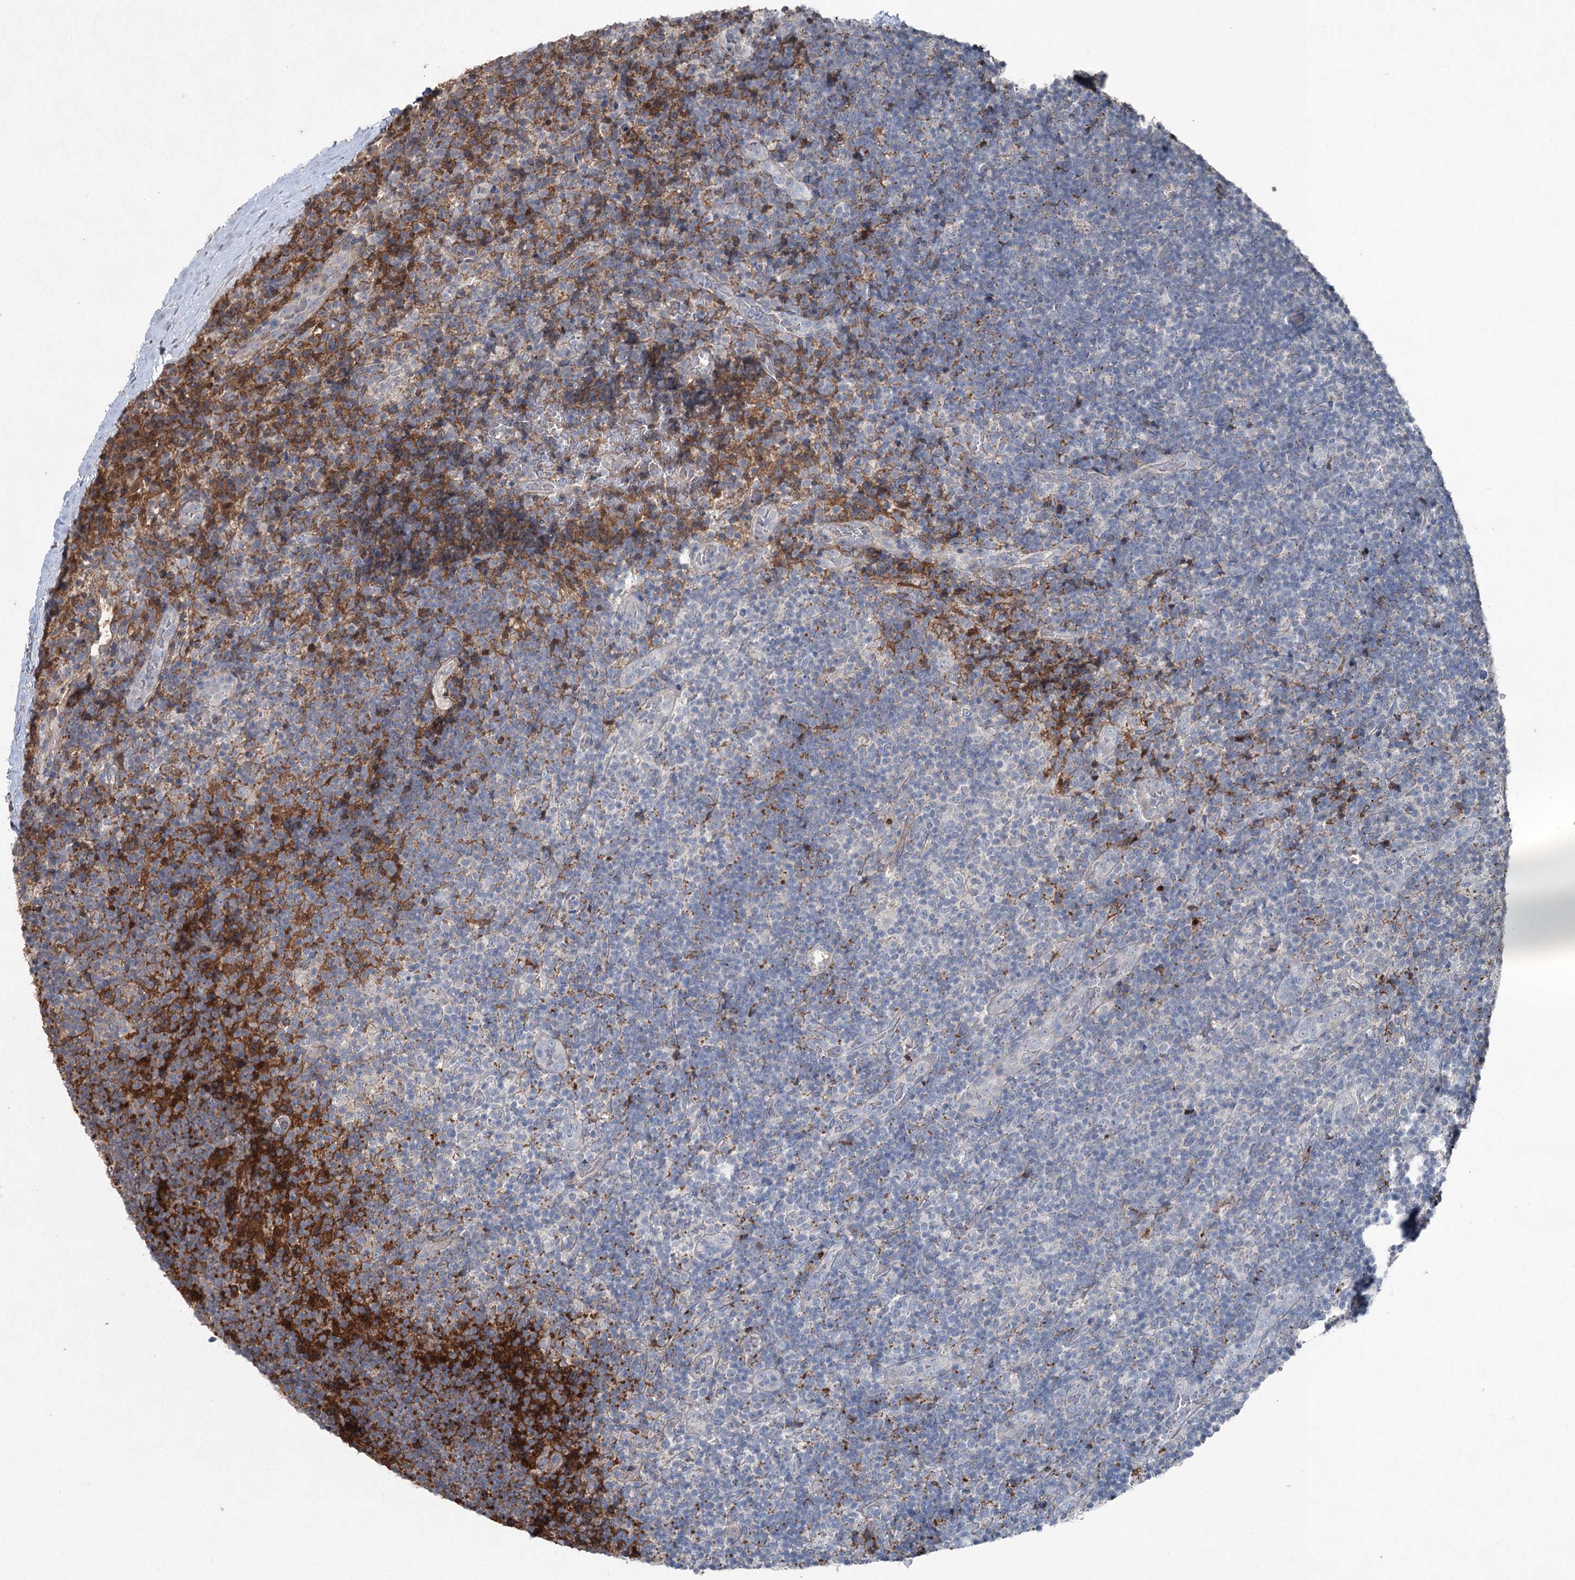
{"staining": {"intensity": "negative", "quantity": "none", "location": "none"}, "tissue": "lymphoma", "cell_type": "Tumor cells", "image_type": "cancer", "snomed": [{"axis": "morphology", "description": "Hodgkin's disease, NOS"}, {"axis": "topography", "description": "Lymph node"}], "caption": "Immunohistochemical staining of Hodgkin's disease shows no significant expression in tumor cells.", "gene": "PGLYRP2", "patient": {"sex": "female", "age": 57}}